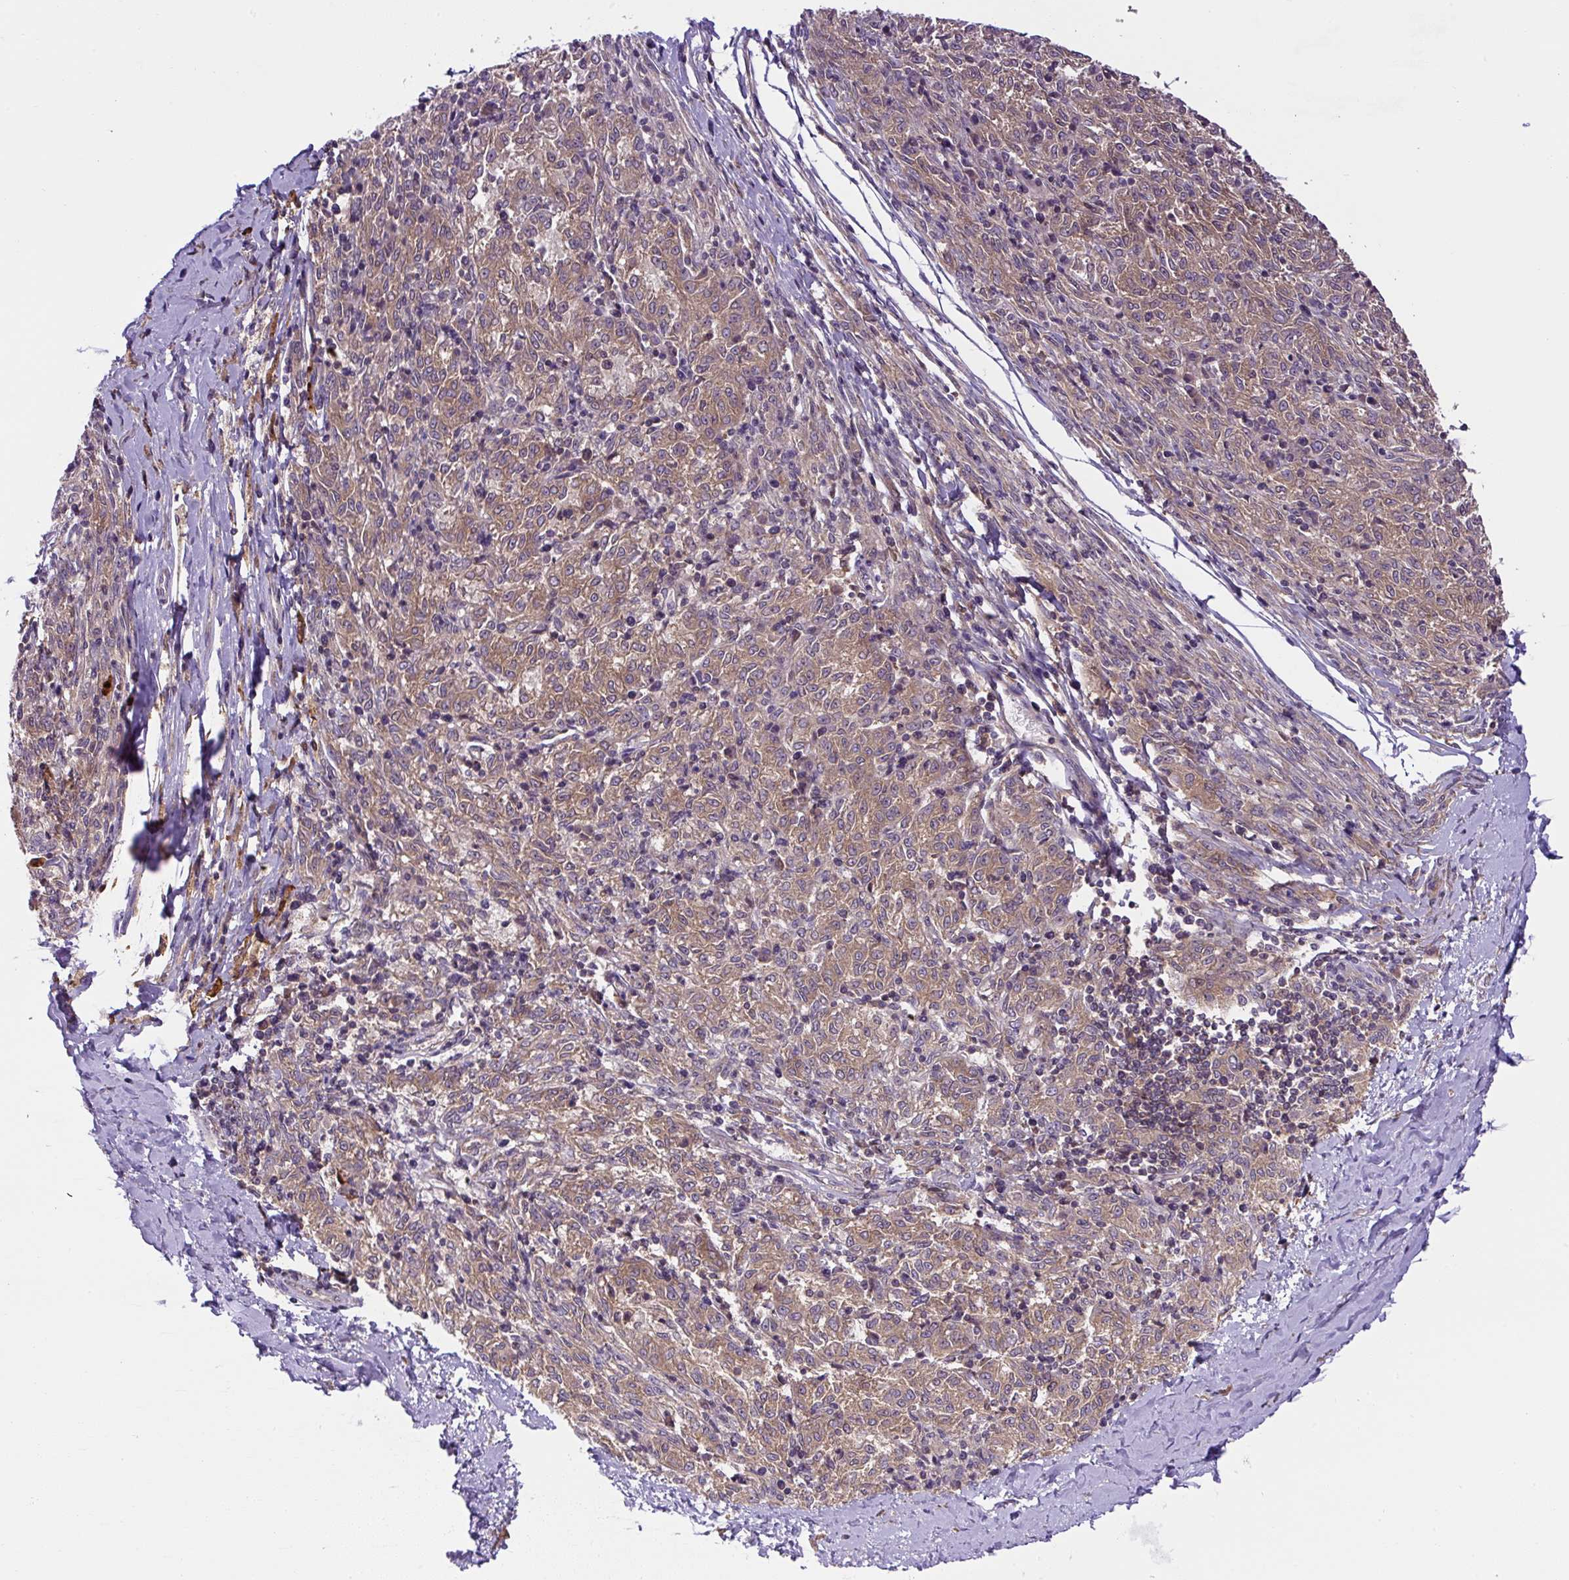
{"staining": {"intensity": "weak", "quantity": ">75%", "location": "cytoplasmic/membranous"}, "tissue": "melanoma", "cell_type": "Tumor cells", "image_type": "cancer", "snomed": [{"axis": "morphology", "description": "Malignant melanoma, NOS"}, {"axis": "topography", "description": "Skin"}], "caption": "This micrograph shows melanoma stained with IHC to label a protein in brown. The cytoplasmic/membranous of tumor cells show weak positivity for the protein. Nuclei are counter-stained blue.", "gene": "CCDC28A", "patient": {"sex": "female", "age": 72}}